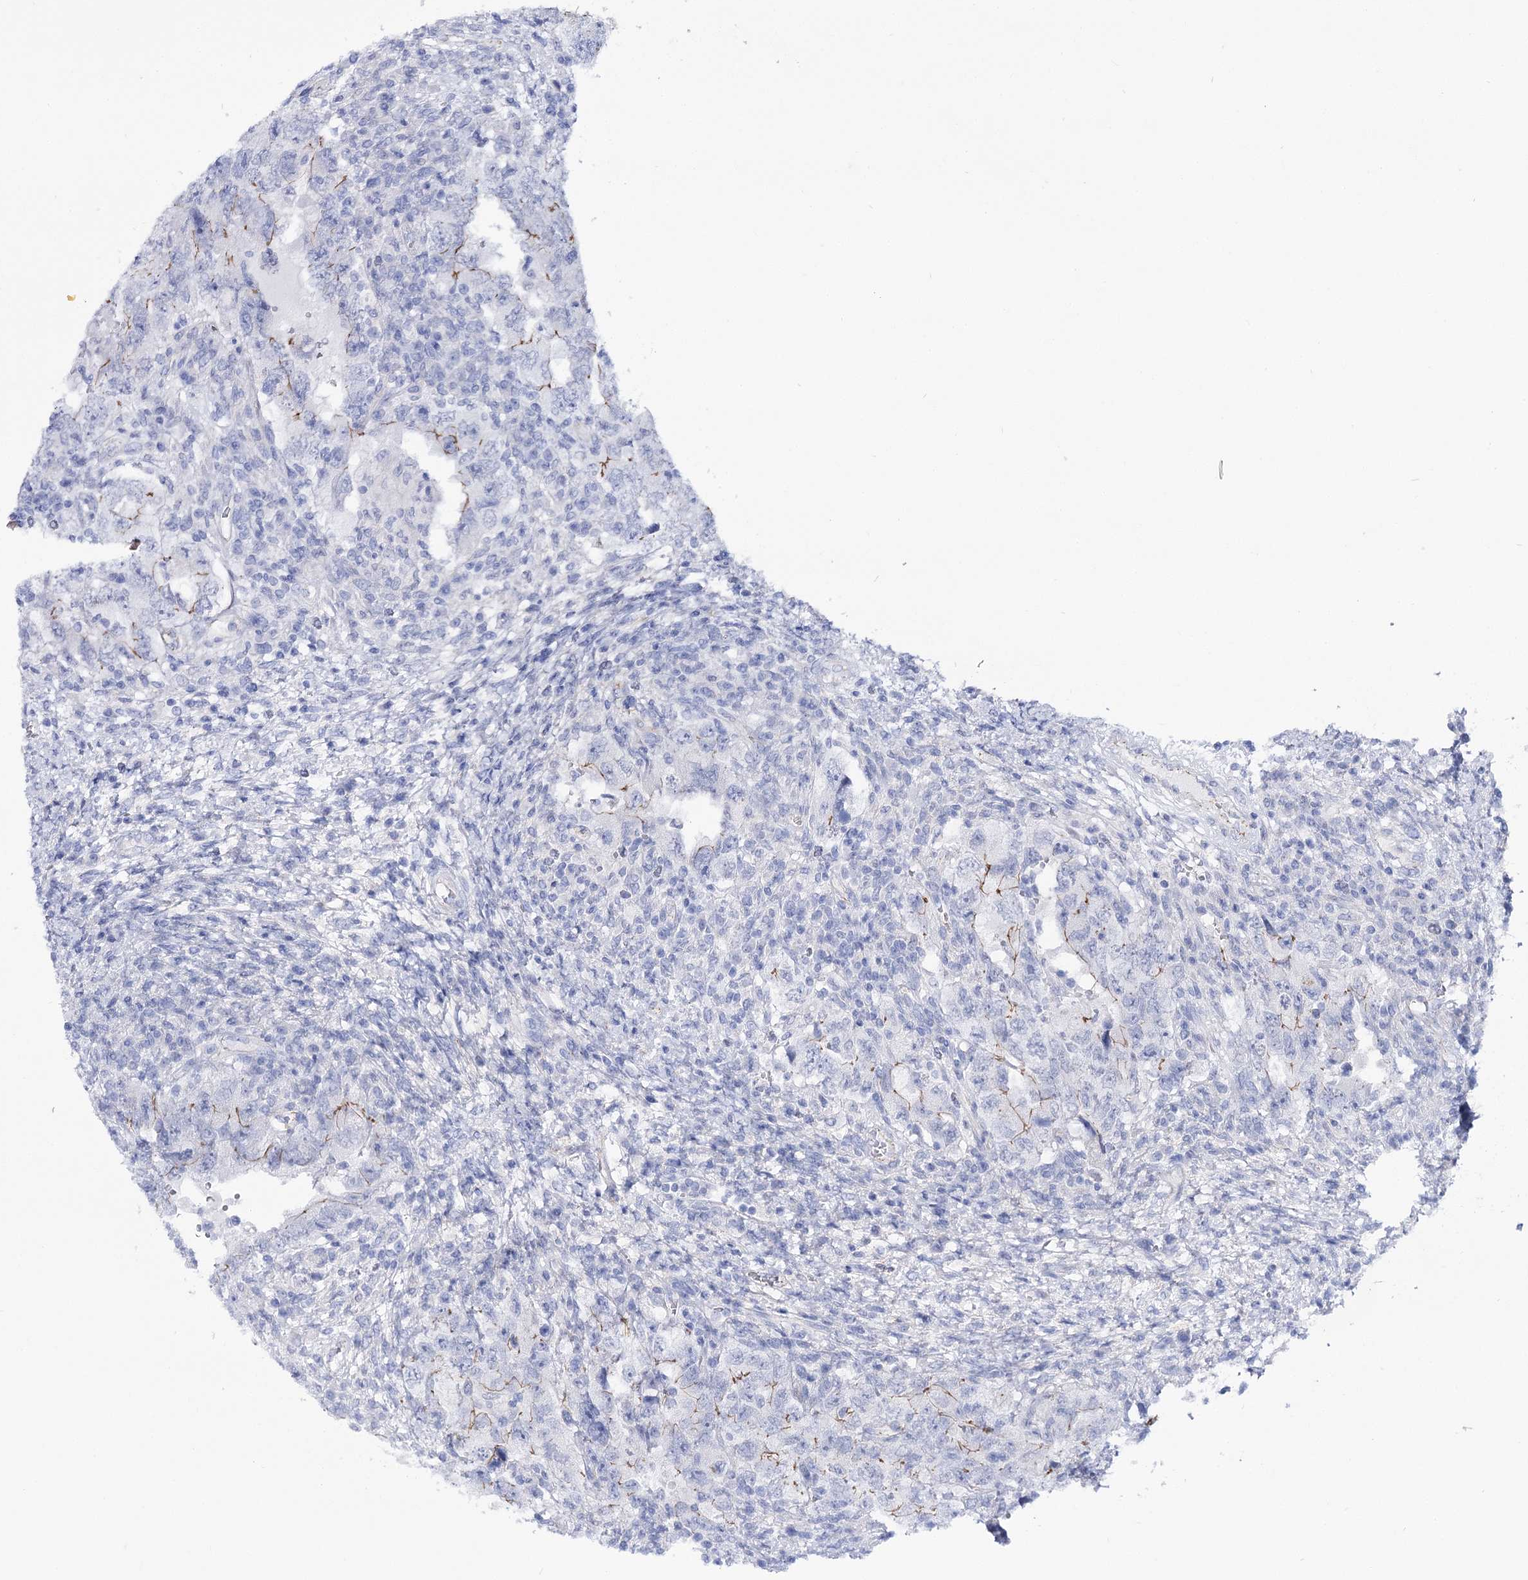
{"staining": {"intensity": "moderate", "quantity": "<25%", "location": "cytoplasmic/membranous"}, "tissue": "testis cancer", "cell_type": "Tumor cells", "image_type": "cancer", "snomed": [{"axis": "morphology", "description": "Carcinoma, Embryonal, NOS"}, {"axis": "topography", "description": "Testis"}], "caption": "A low amount of moderate cytoplasmic/membranous expression is present in approximately <25% of tumor cells in testis cancer tissue.", "gene": "NRAP", "patient": {"sex": "male", "age": 26}}